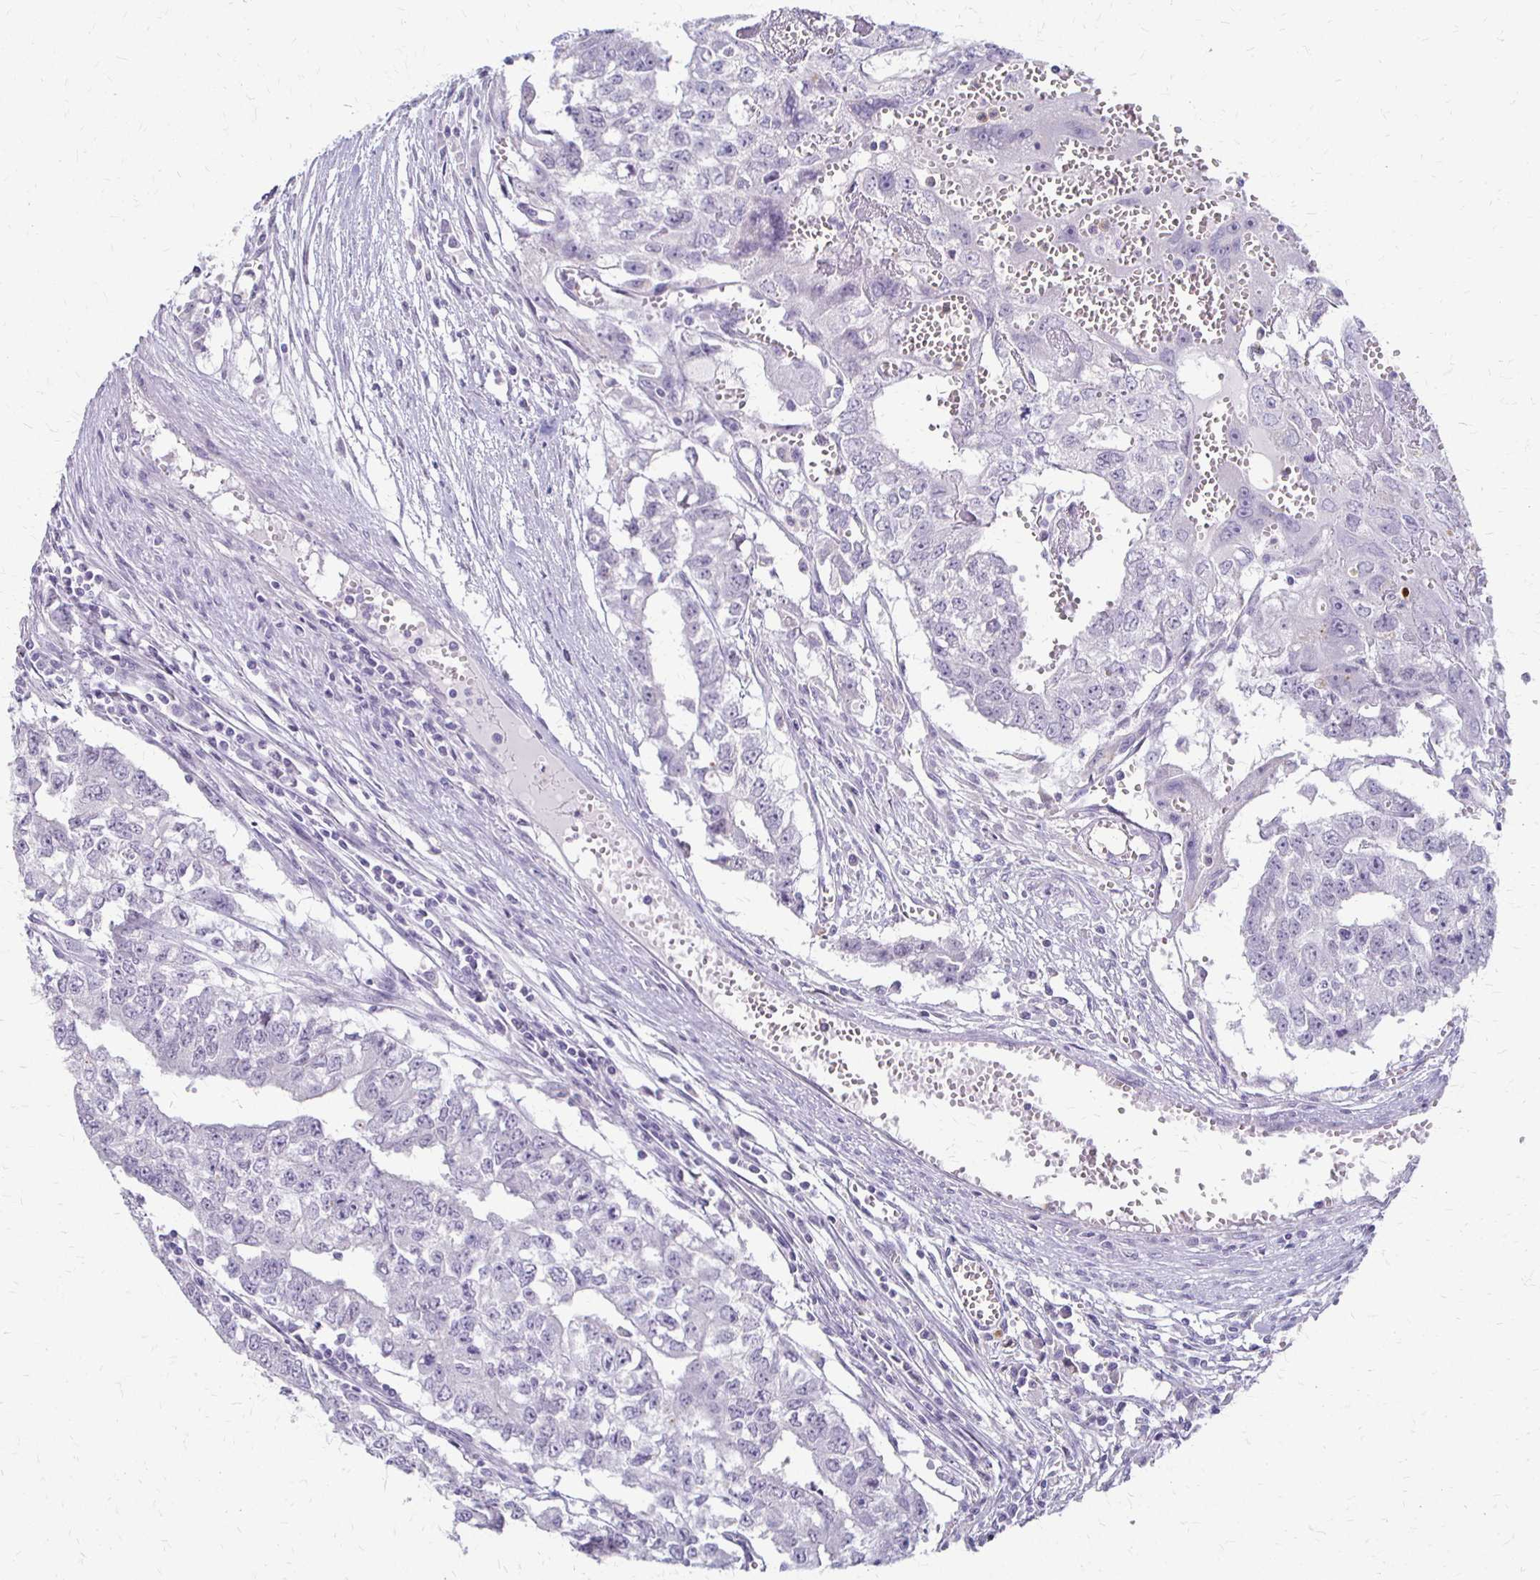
{"staining": {"intensity": "negative", "quantity": "none", "location": "none"}, "tissue": "testis cancer", "cell_type": "Tumor cells", "image_type": "cancer", "snomed": [{"axis": "morphology", "description": "Carcinoma, Embryonal, NOS"}, {"axis": "morphology", "description": "Teratoma, malignant, NOS"}, {"axis": "topography", "description": "Testis"}], "caption": "DAB immunohistochemical staining of testis malignant teratoma displays no significant positivity in tumor cells.", "gene": "ACP5", "patient": {"sex": "male", "age": 24}}